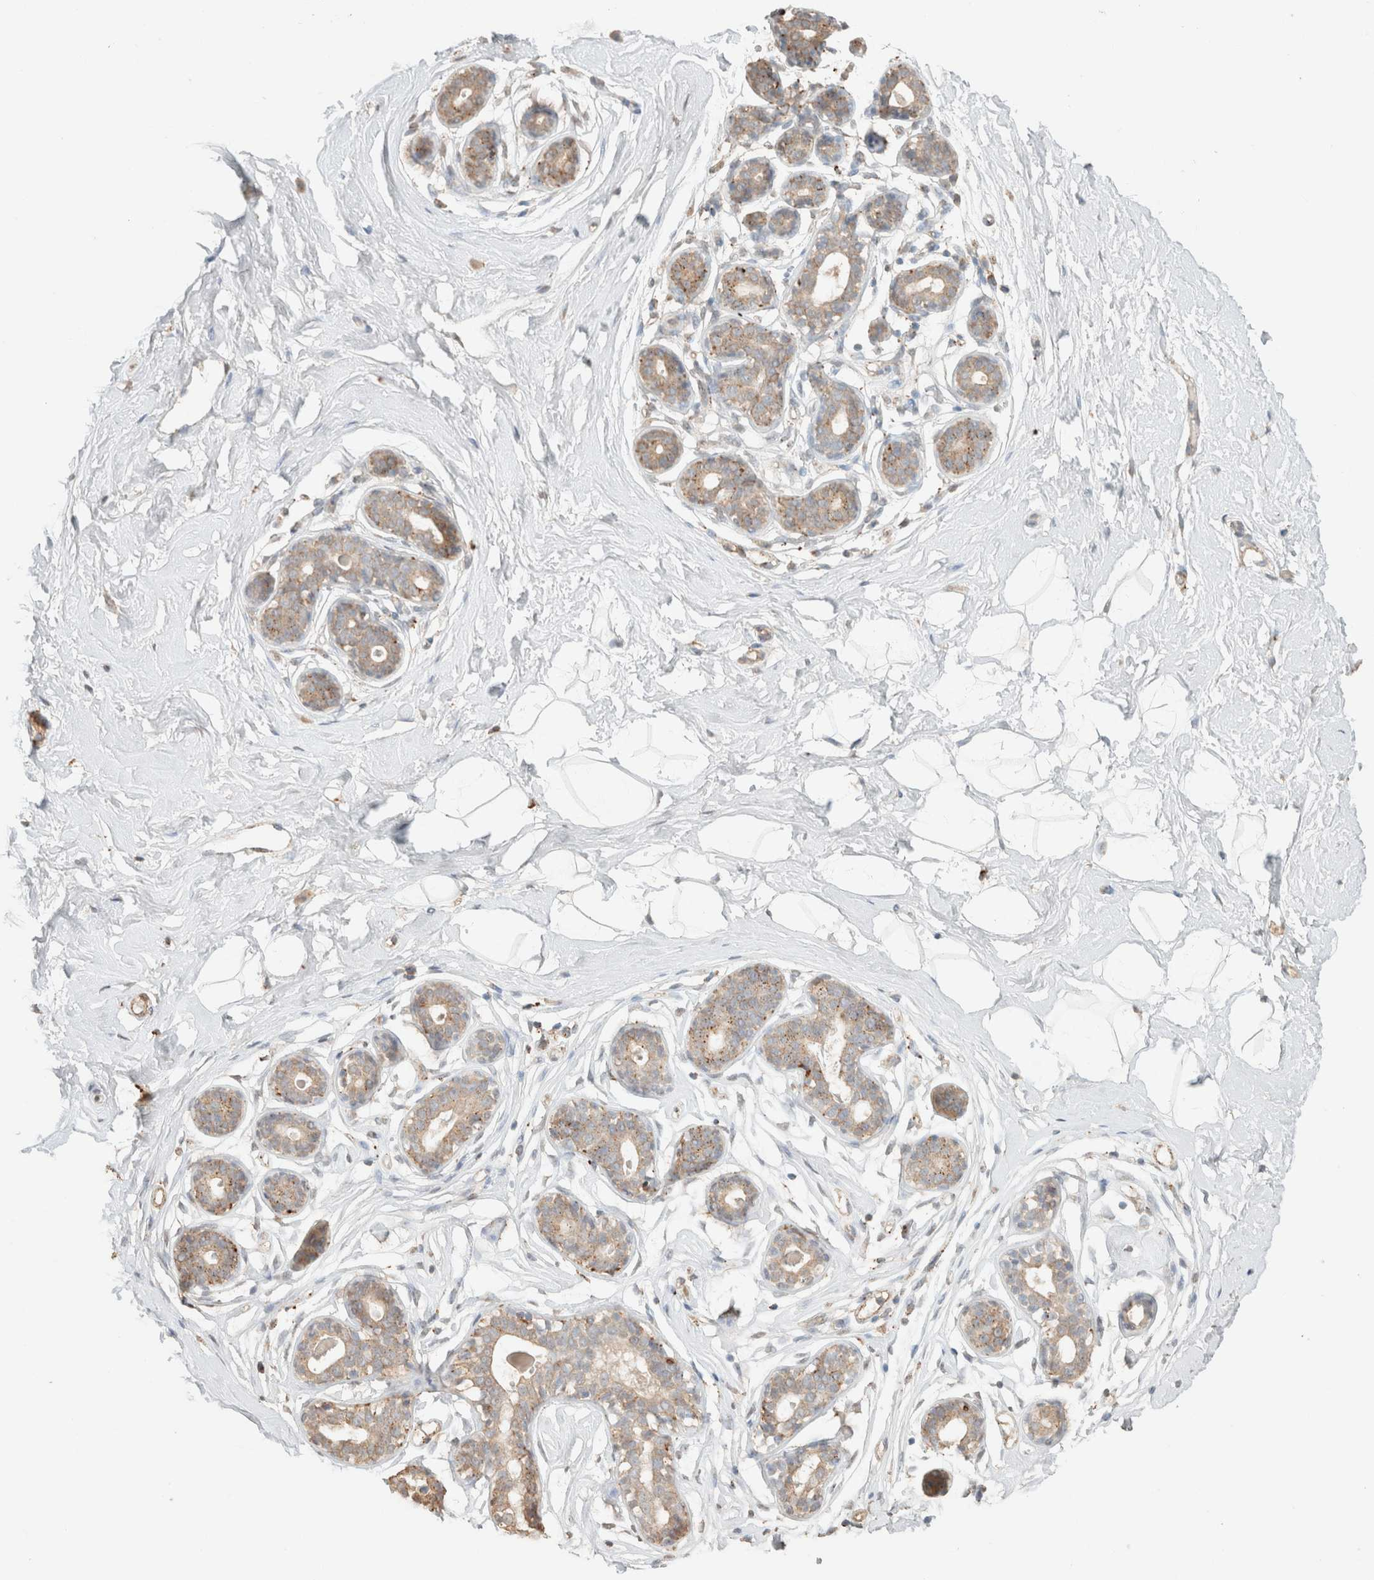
{"staining": {"intensity": "negative", "quantity": "none", "location": "none"}, "tissue": "breast", "cell_type": "Adipocytes", "image_type": "normal", "snomed": [{"axis": "morphology", "description": "Normal tissue, NOS"}, {"axis": "topography", "description": "Breast"}], "caption": "Image shows no protein positivity in adipocytes of unremarkable breast. (DAB IHC with hematoxylin counter stain).", "gene": "CTSC", "patient": {"sex": "female", "age": 23}}